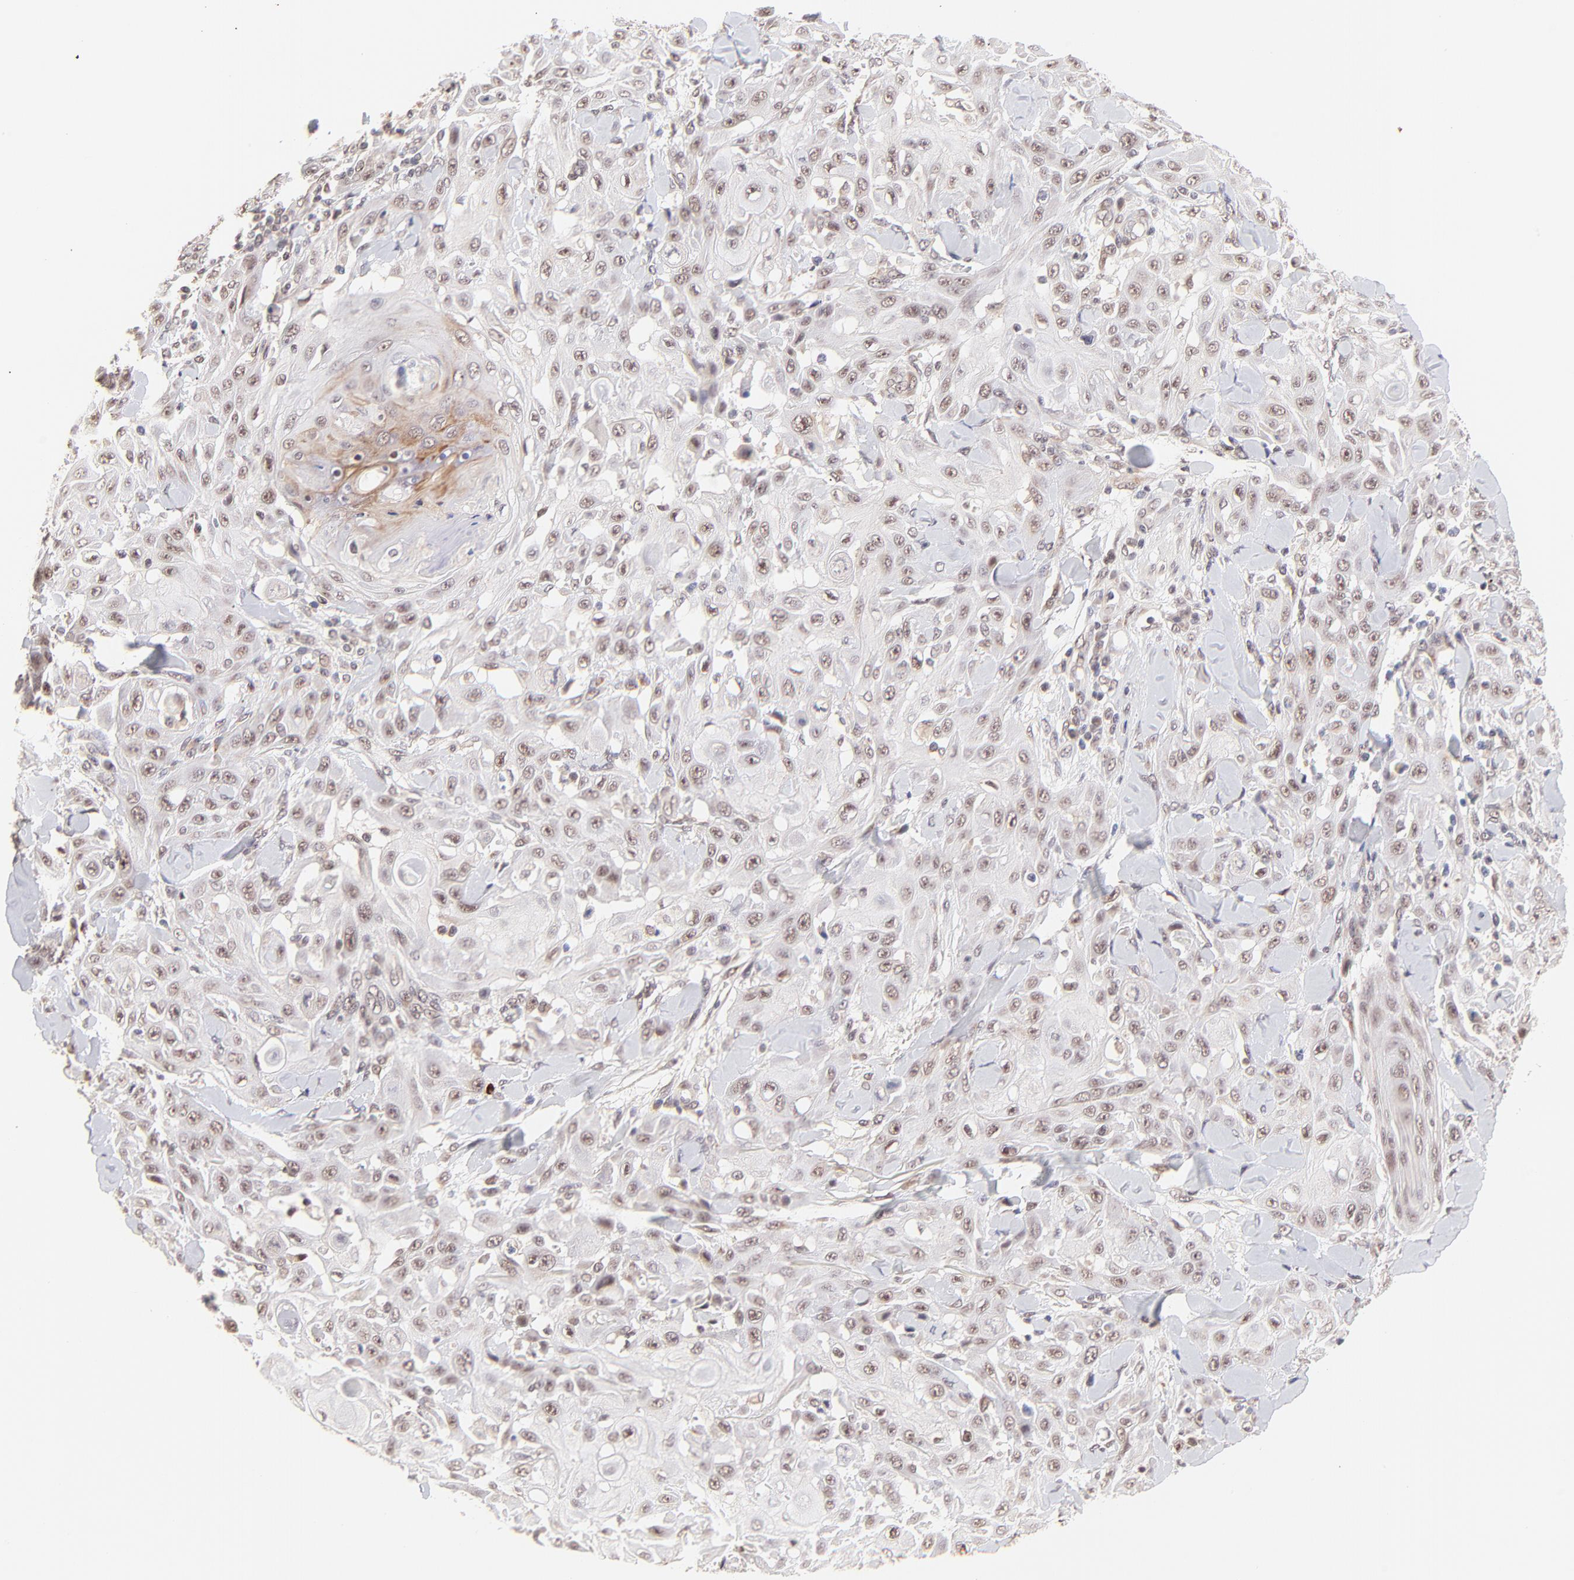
{"staining": {"intensity": "weak", "quantity": ">75%", "location": "nuclear"}, "tissue": "skin cancer", "cell_type": "Tumor cells", "image_type": "cancer", "snomed": [{"axis": "morphology", "description": "Squamous cell carcinoma, NOS"}, {"axis": "topography", "description": "Skin"}], "caption": "Skin cancer (squamous cell carcinoma) stained for a protein (brown) exhibits weak nuclear positive expression in approximately >75% of tumor cells.", "gene": "MED12", "patient": {"sex": "male", "age": 24}}